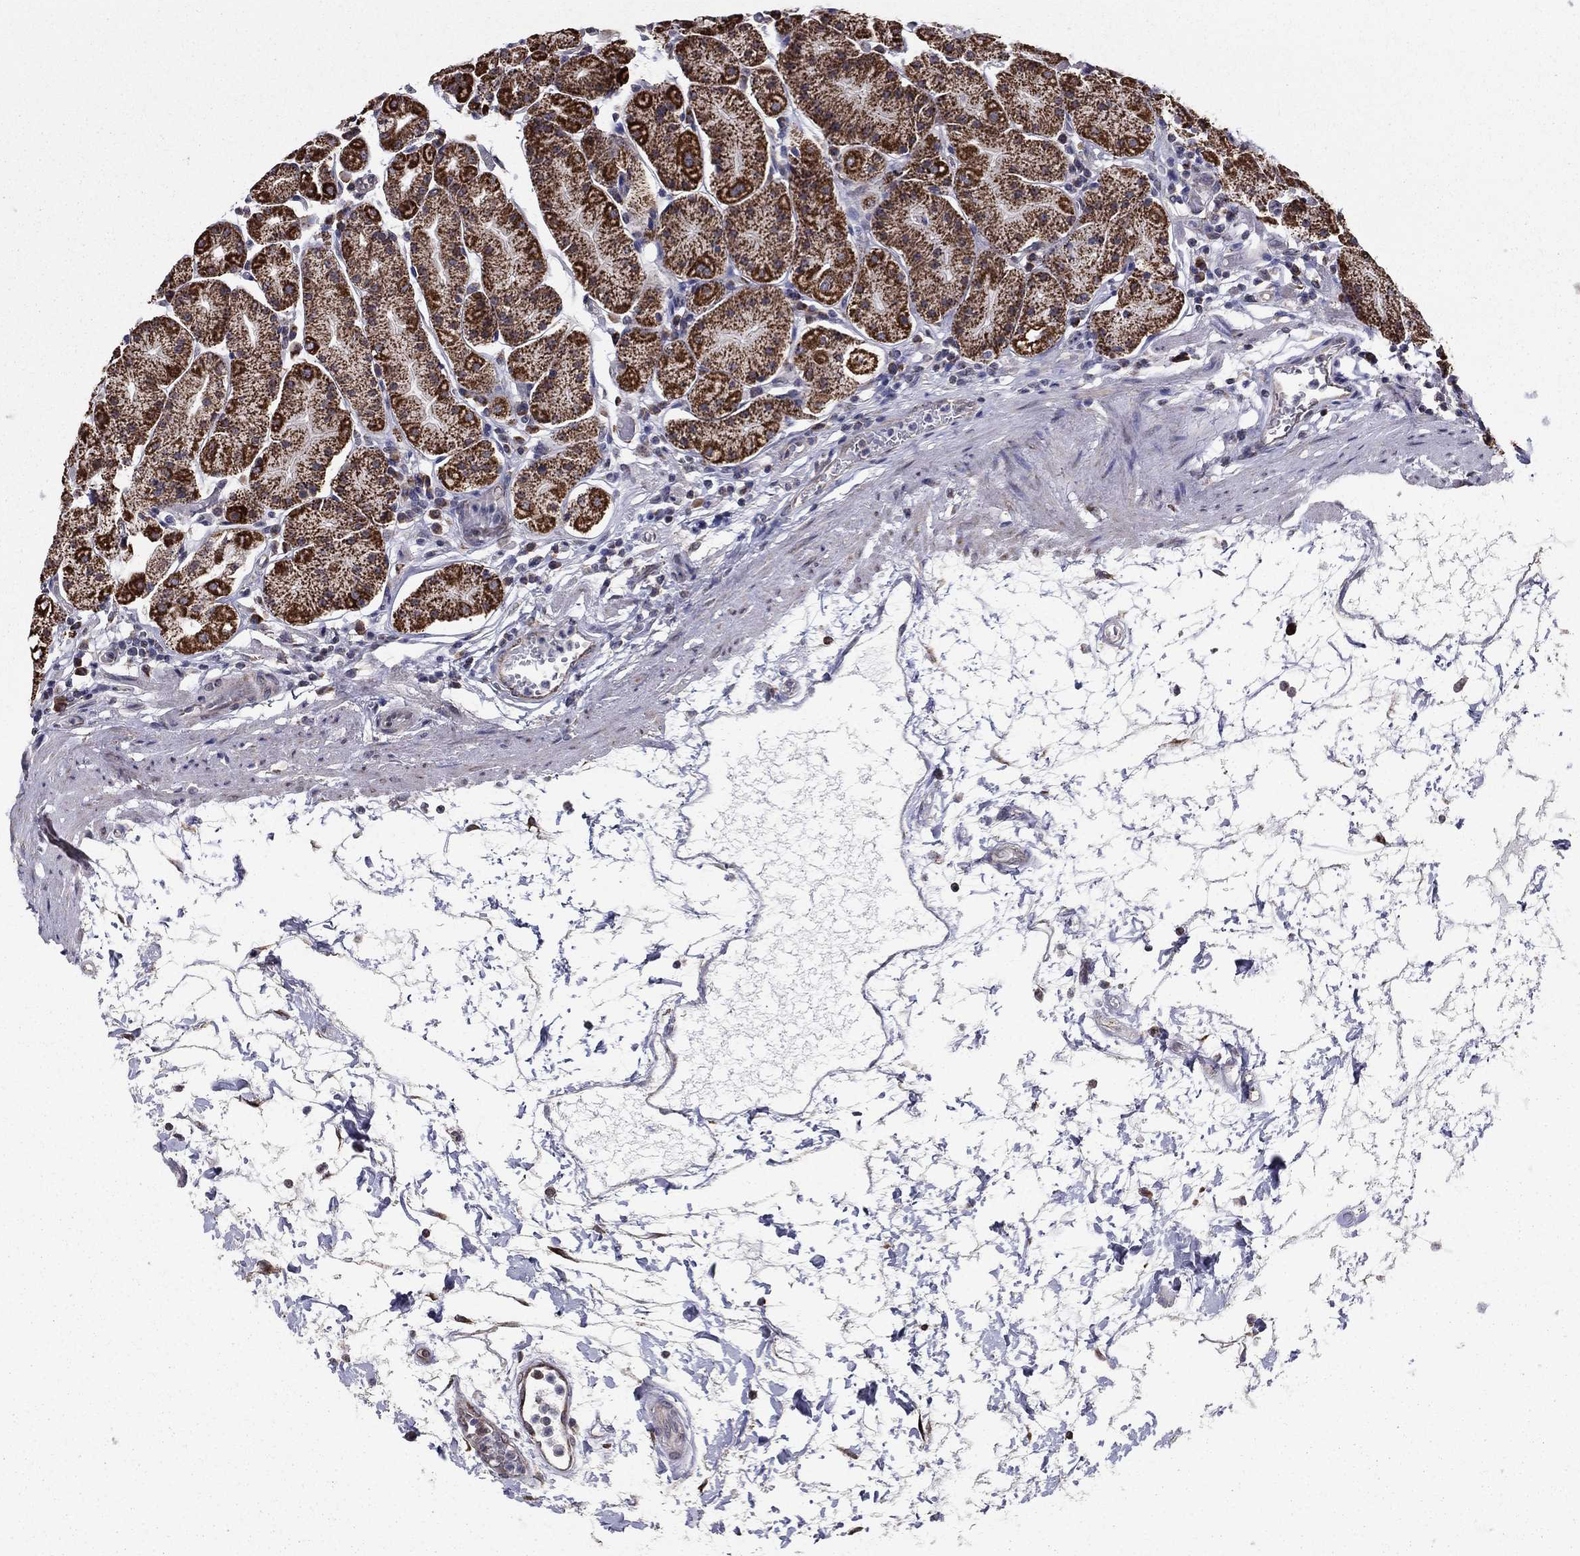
{"staining": {"intensity": "strong", "quantity": "25%-75%", "location": "cytoplasmic/membranous"}, "tissue": "stomach", "cell_type": "Glandular cells", "image_type": "normal", "snomed": [{"axis": "morphology", "description": "Normal tissue, NOS"}, {"axis": "topography", "description": "Stomach"}], "caption": "The photomicrograph displays immunohistochemical staining of benign stomach. There is strong cytoplasmic/membranous expression is identified in about 25%-75% of glandular cells.", "gene": "NKIRAS1", "patient": {"sex": "male", "age": 54}}